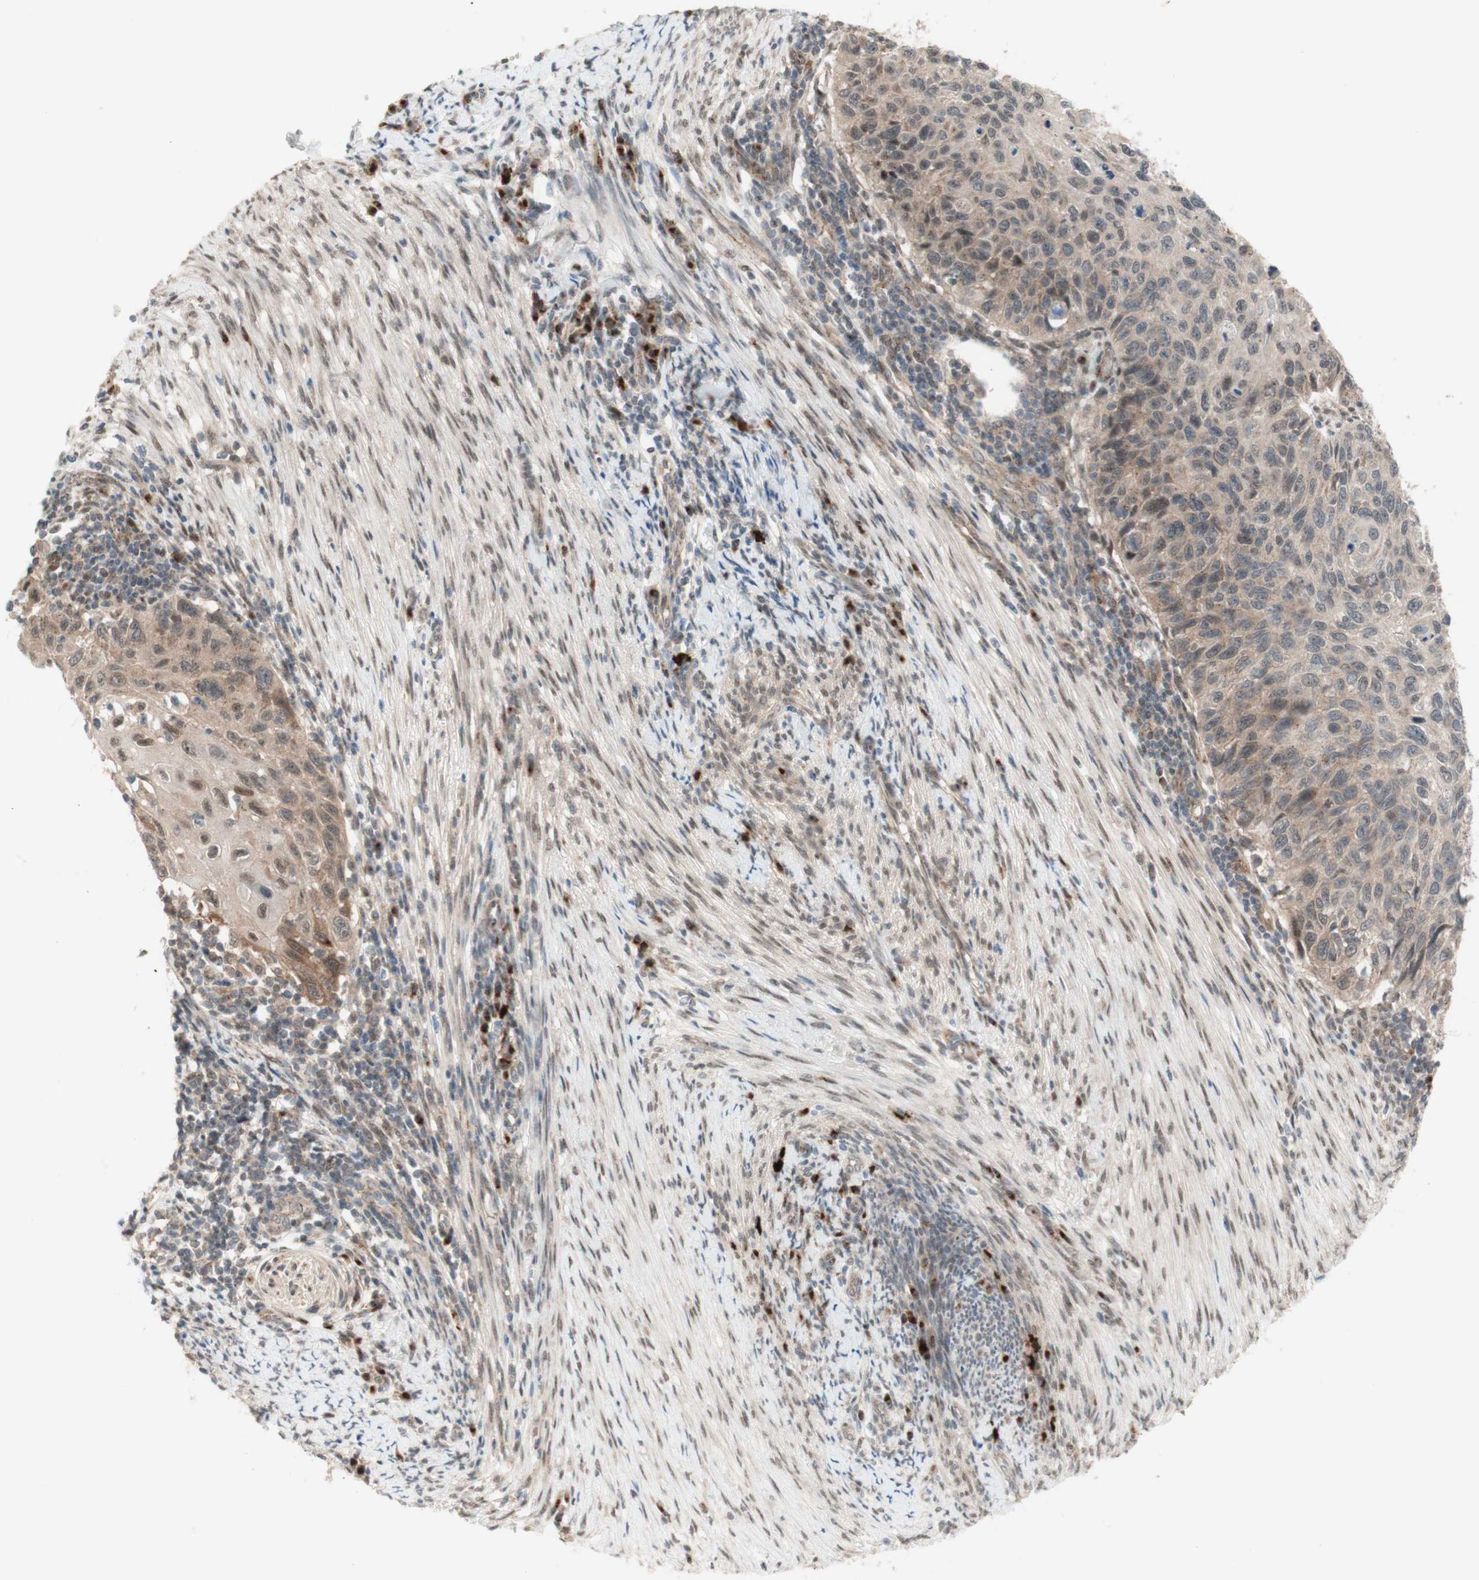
{"staining": {"intensity": "weak", "quantity": ">75%", "location": "cytoplasmic/membranous"}, "tissue": "cervical cancer", "cell_type": "Tumor cells", "image_type": "cancer", "snomed": [{"axis": "morphology", "description": "Squamous cell carcinoma, NOS"}, {"axis": "topography", "description": "Cervix"}], "caption": "Immunohistochemical staining of human squamous cell carcinoma (cervical) reveals low levels of weak cytoplasmic/membranous expression in approximately >75% of tumor cells.", "gene": "CYLD", "patient": {"sex": "female", "age": 70}}